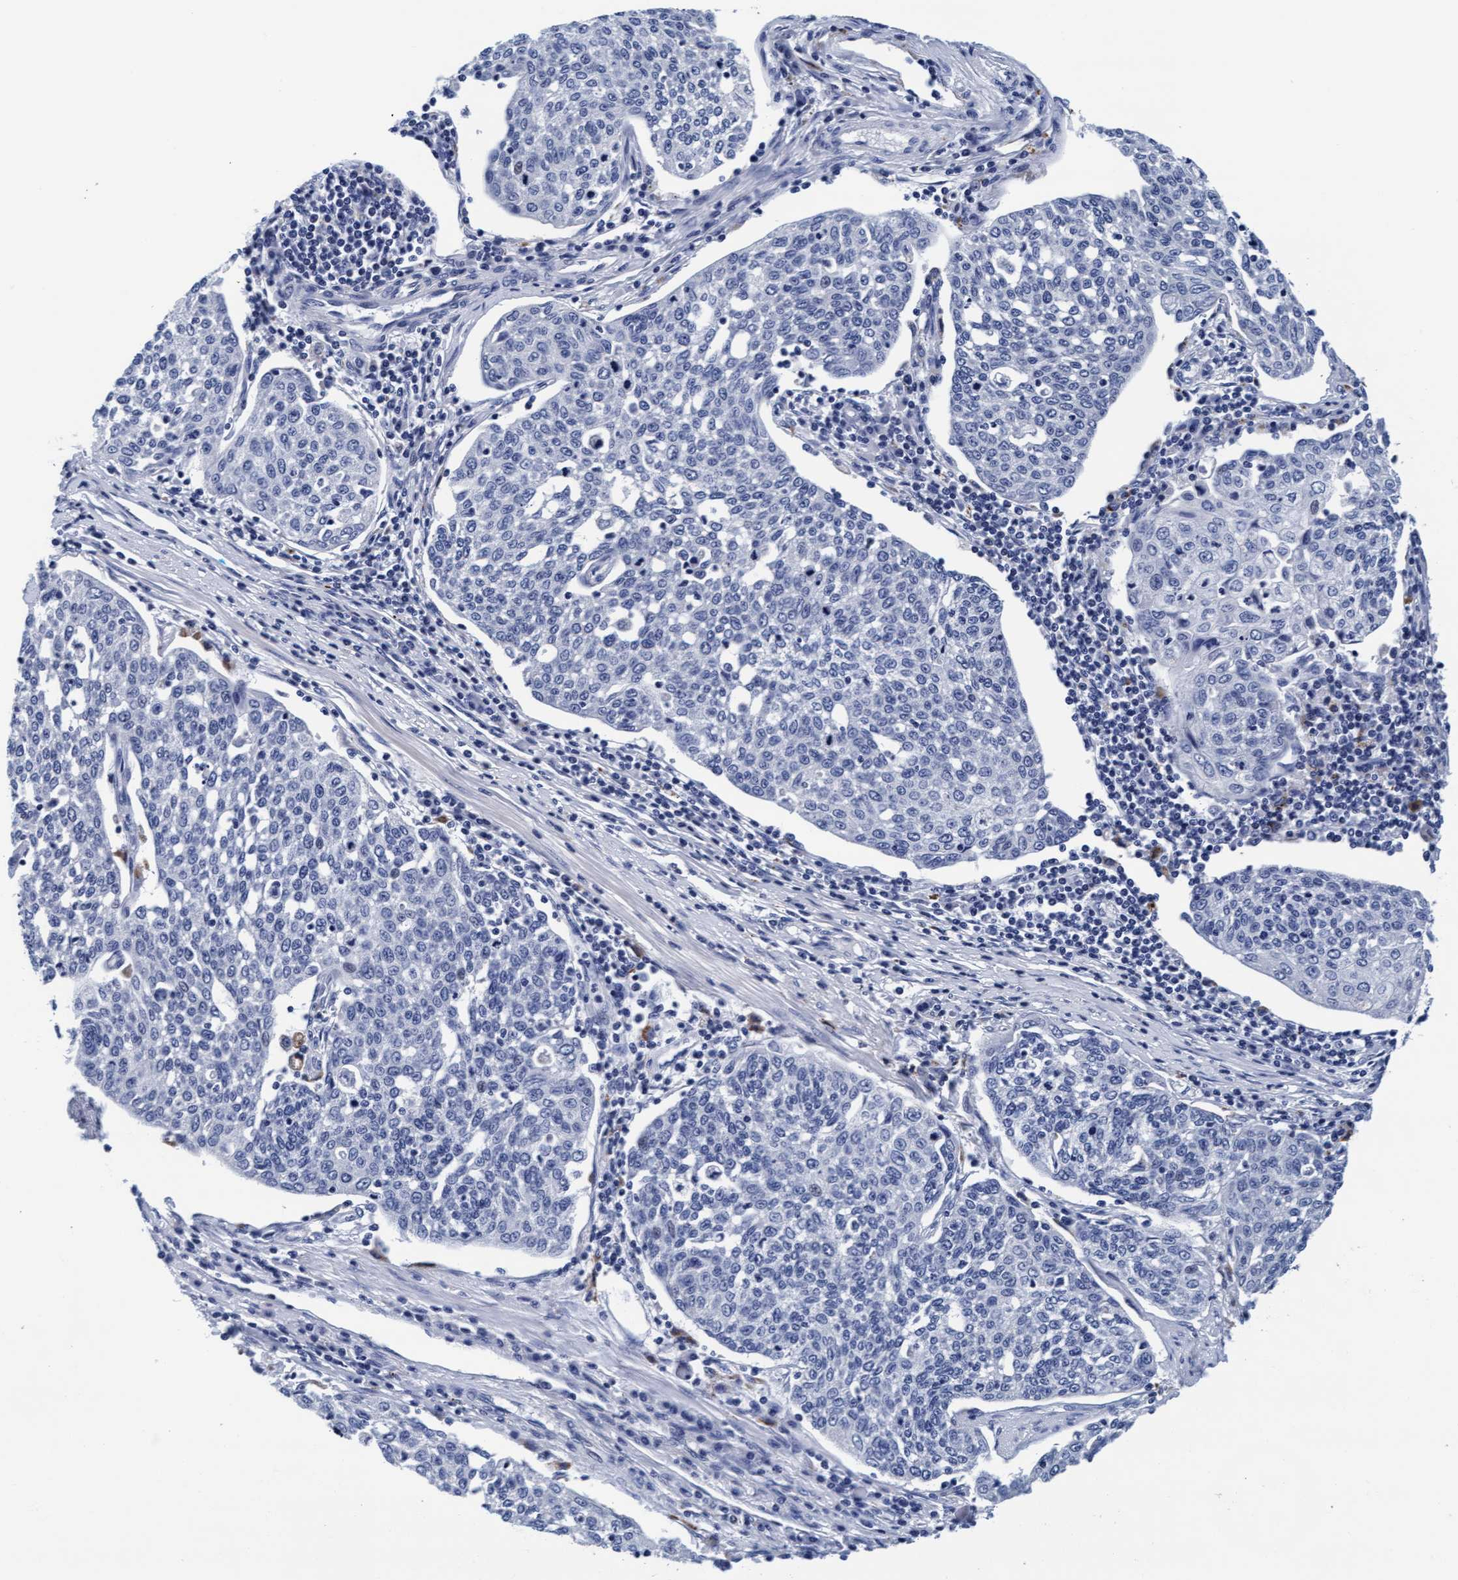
{"staining": {"intensity": "negative", "quantity": "none", "location": "none"}, "tissue": "cervical cancer", "cell_type": "Tumor cells", "image_type": "cancer", "snomed": [{"axis": "morphology", "description": "Squamous cell carcinoma, NOS"}, {"axis": "topography", "description": "Cervix"}], "caption": "Protein analysis of squamous cell carcinoma (cervical) reveals no significant positivity in tumor cells.", "gene": "ARSG", "patient": {"sex": "female", "age": 34}}